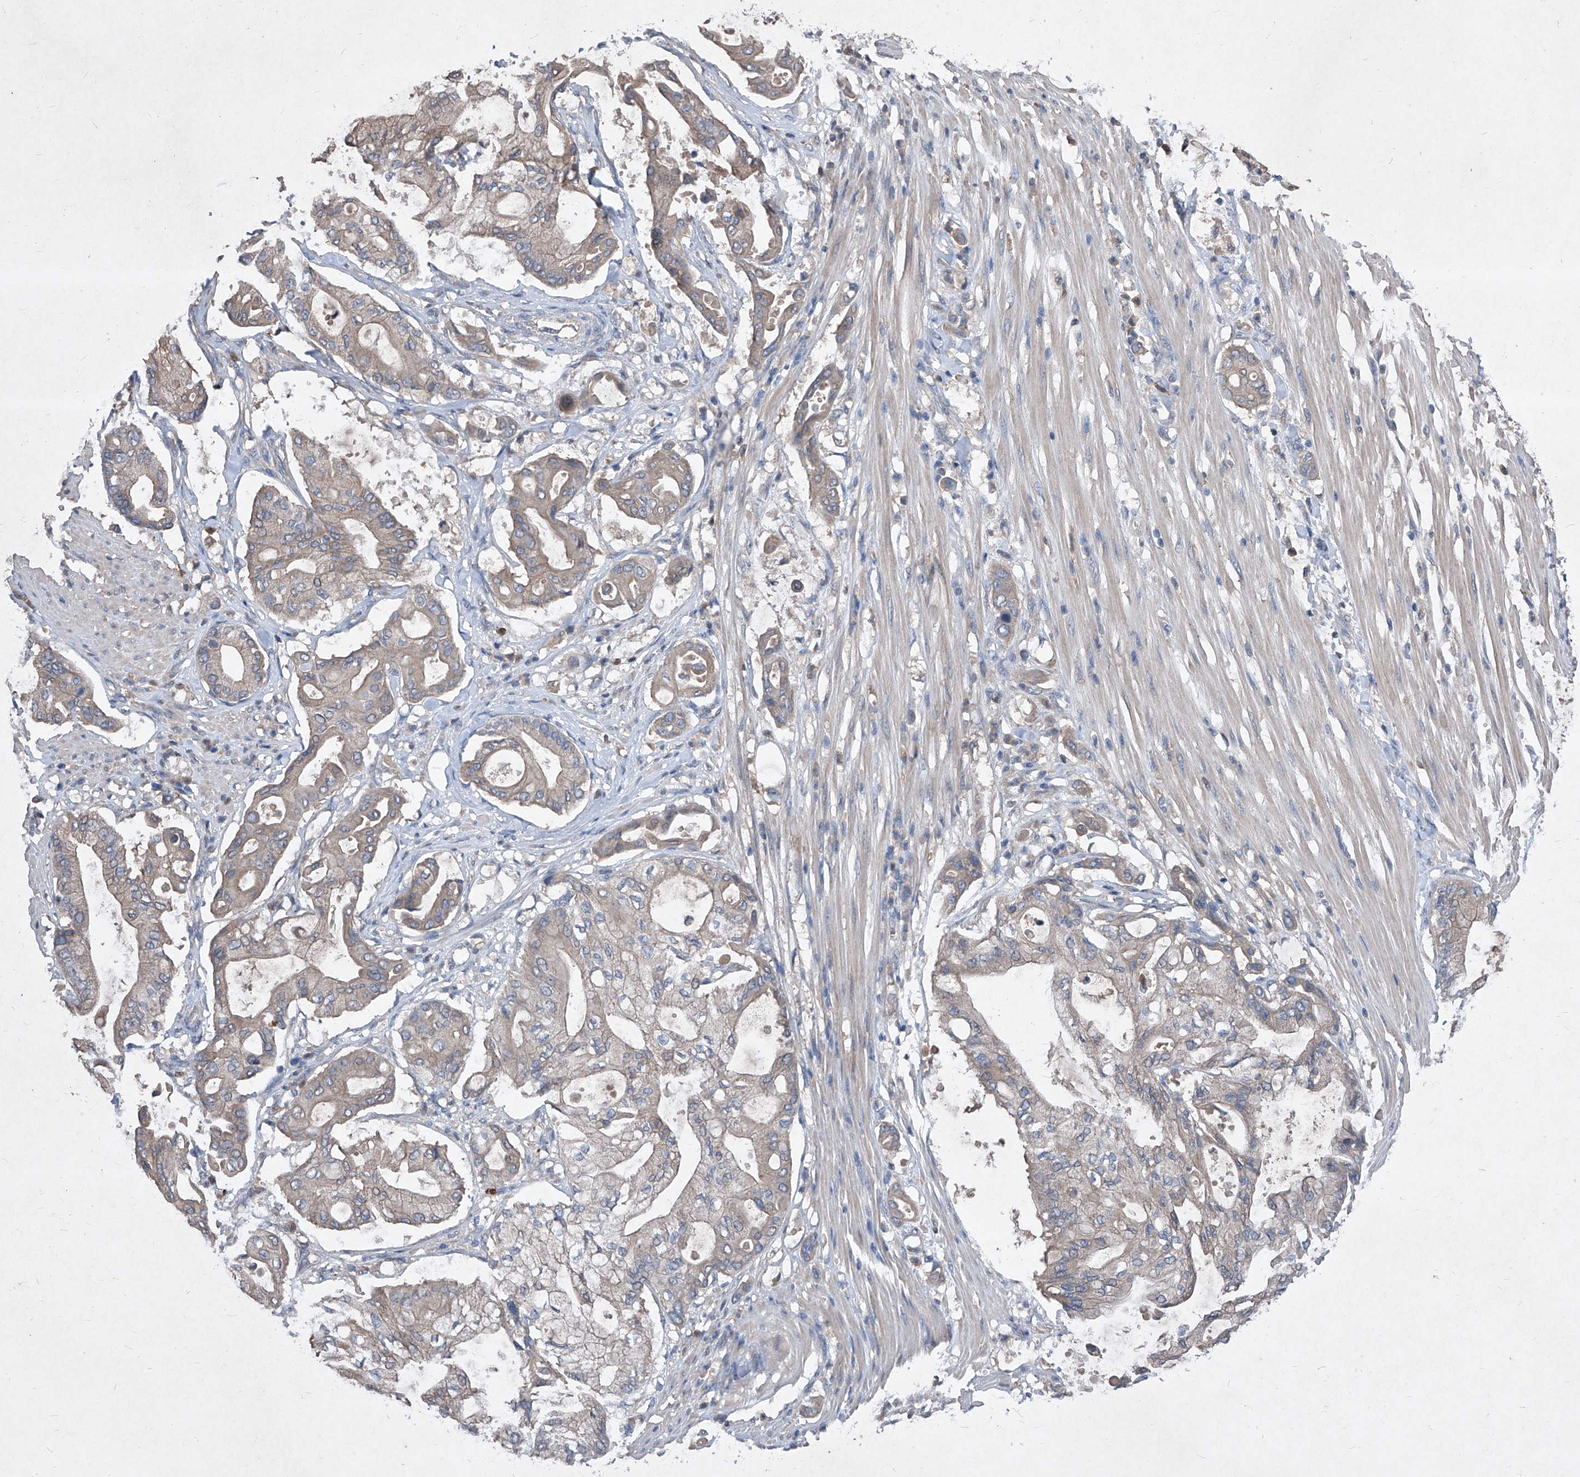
{"staining": {"intensity": "weak", "quantity": ">75%", "location": "cytoplasmic/membranous"}, "tissue": "pancreatic cancer", "cell_type": "Tumor cells", "image_type": "cancer", "snomed": [{"axis": "morphology", "description": "Adenocarcinoma, NOS"}, {"axis": "morphology", "description": "Adenocarcinoma, metastatic, NOS"}, {"axis": "topography", "description": "Lymph node"}, {"axis": "topography", "description": "Pancreas"}, {"axis": "topography", "description": "Duodenum"}], "caption": "IHC of metastatic adenocarcinoma (pancreatic) reveals low levels of weak cytoplasmic/membranous positivity in approximately >75% of tumor cells.", "gene": "SYNGR1", "patient": {"sex": "female", "age": 64}}